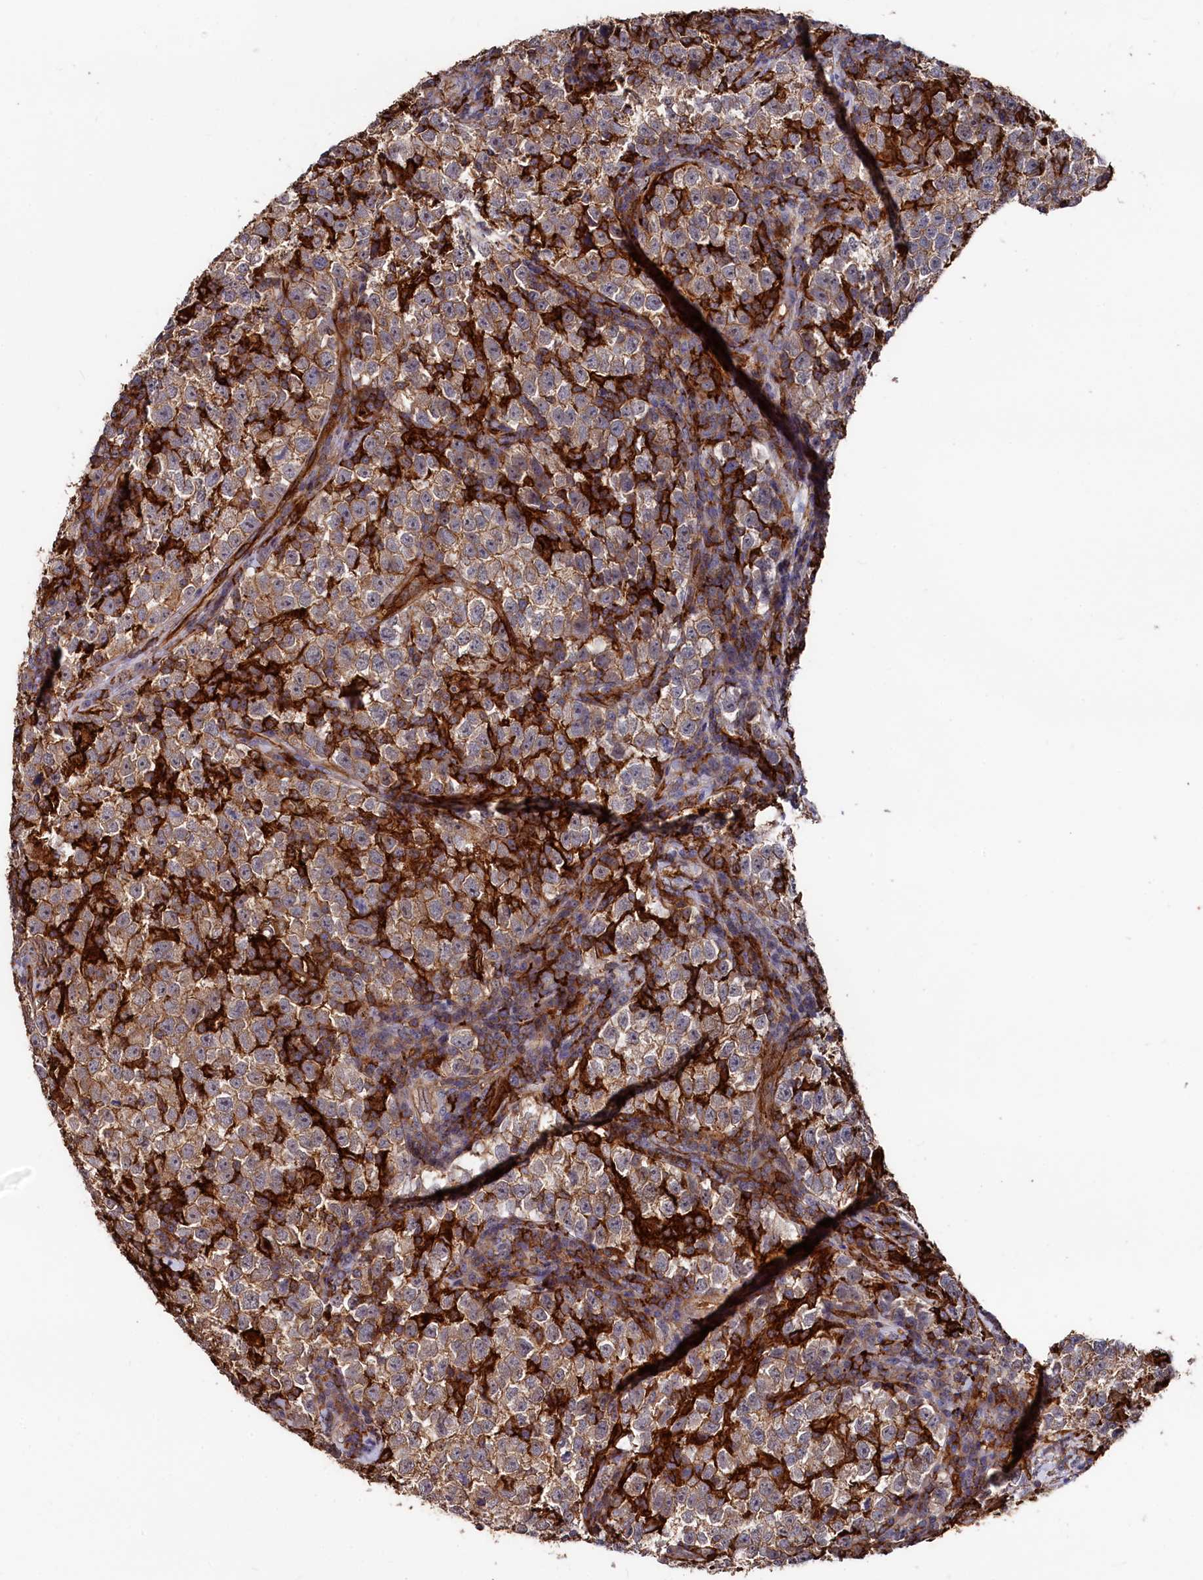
{"staining": {"intensity": "moderate", "quantity": ">75%", "location": "cytoplasmic/membranous"}, "tissue": "testis cancer", "cell_type": "Tumor cells", "image_type": "cancer", "snomed": [{"axis": "morphology", "description": "Normal tissue, NOS"}, {"axis": "morphology", "description": "Seminoma, NOS"}, {"axis": "topography", "description": "Testis"}], "caption": "This is an image of immunohistochemistry staining of testis seminoma, which shows moderate expression in the cytoplasmic/membranous of tumor cells.", "gene": "PLEKHO2", "patient": {"sex": "male", "age": 43}}